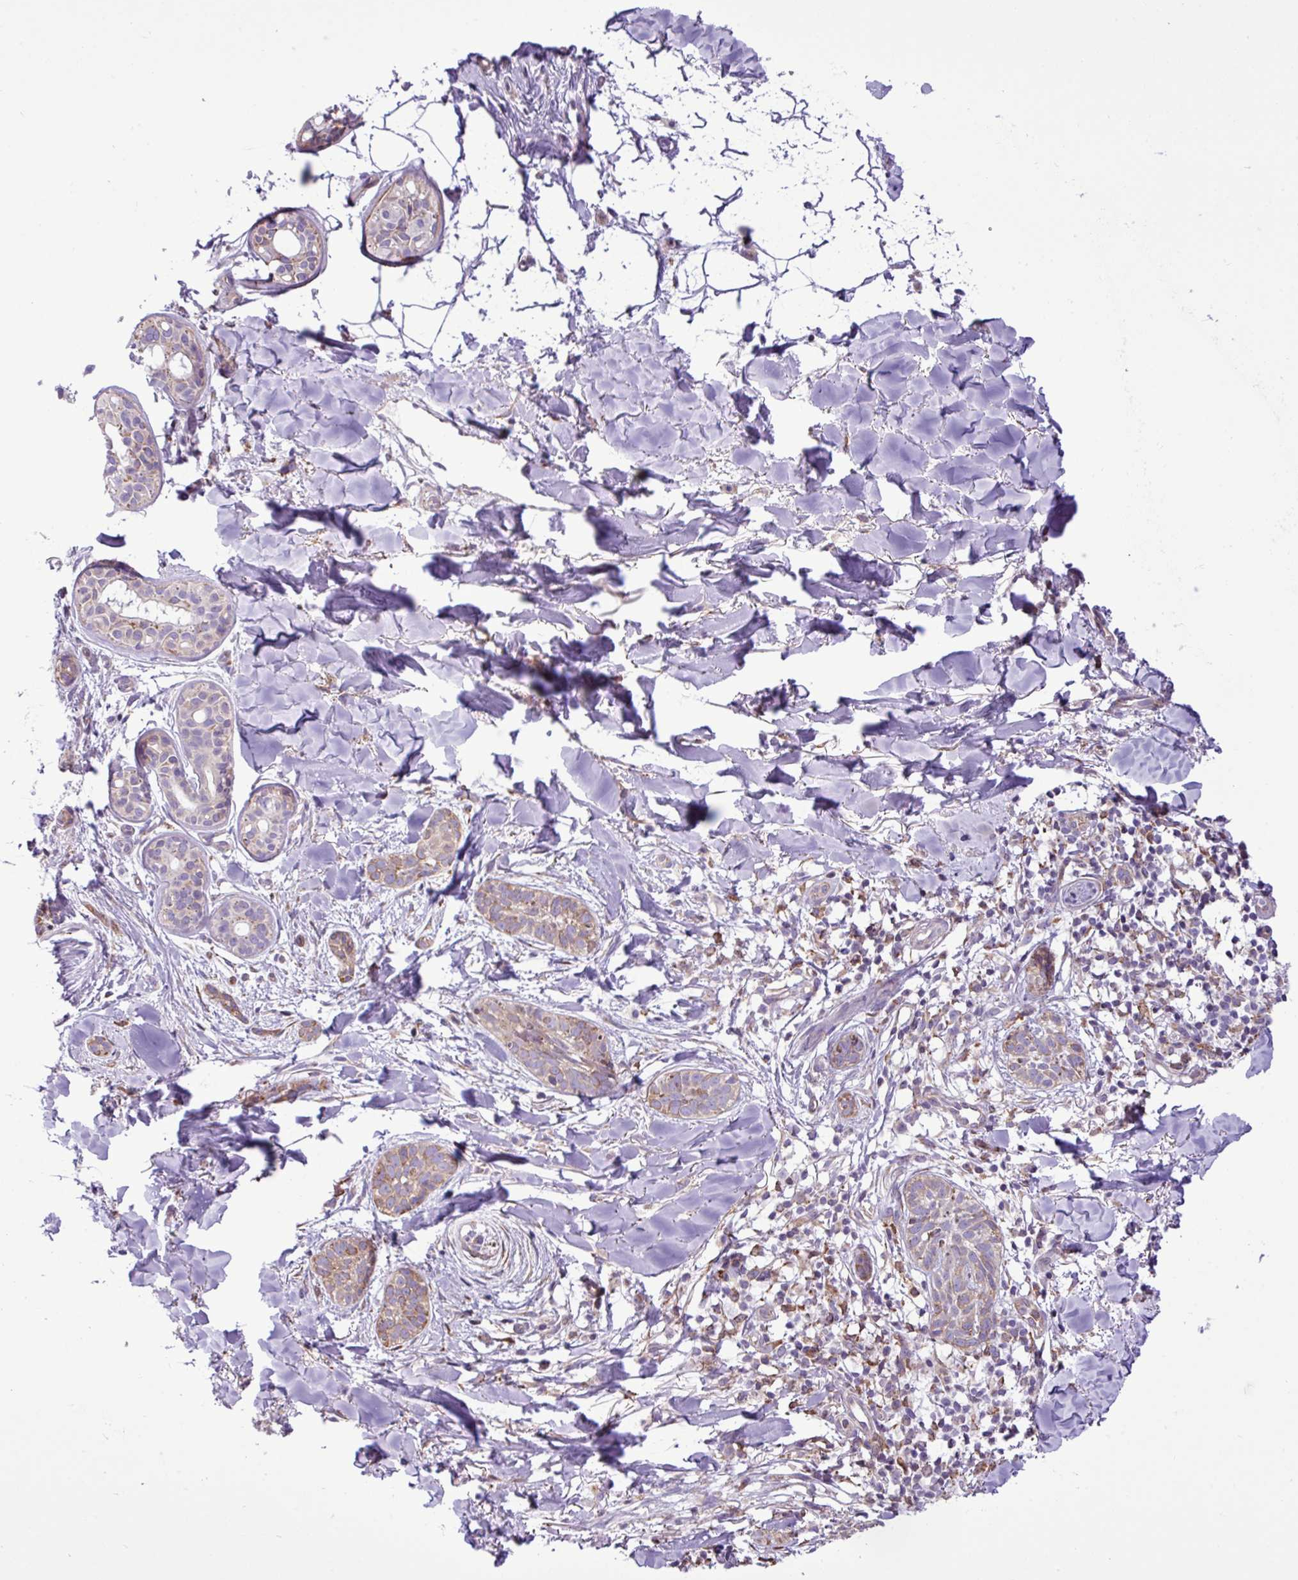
{"staining": {"intensity": "weak", "quantity": ">75%", "location": "cytoplasmic/membranous"}, "tissue": "skin cancer", "cell_type": "Tumor cells", "image_type": "cancer", "snomed": [{"axis": "morphology", "description": "Basal cell carcinoma"}, {"axis": "topography", "description": "Skin"}], "caption": "IHC staining of skin cancer, which displays low levels of weak cytoplasmic/membranous staining in approximately >75% of tumor cells indicating weak cytoplasmic/membranous protein expression. The staining was performed using DAB (3,3'-diaminobenzidine) (brown) for protein detection and nuclei were counterstained in hematoxylin (blue).", "gene": "ZSCAN5A", "patient": {"sex": "male", "age": 52}}